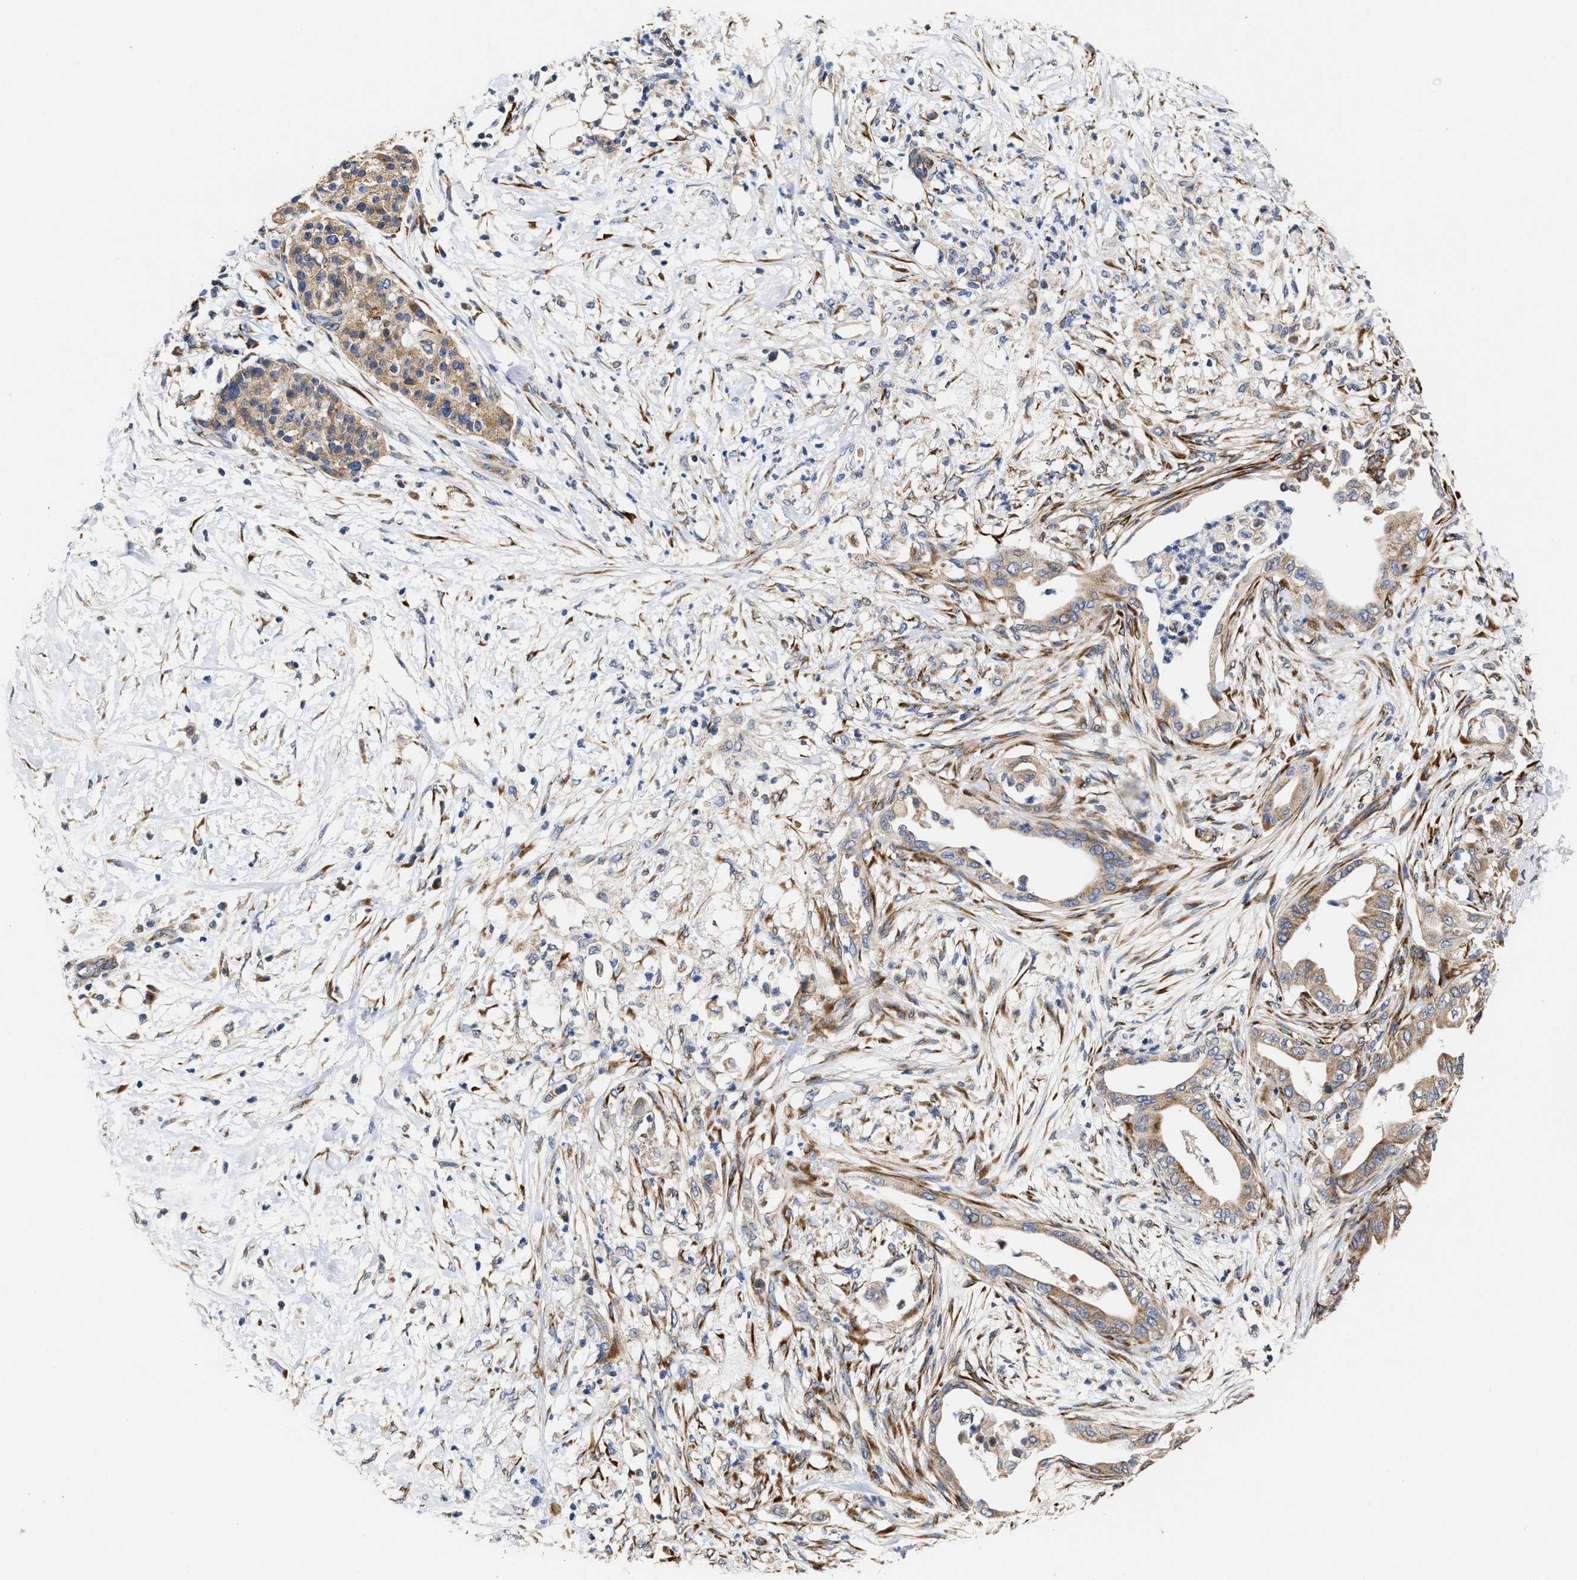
{"staining": {"intensity": "weak", "quantity": ">75%", "location": "cytoplasmic/membranous"}, "tissue": "pancreatic cancer", "cell_type": "Tumor cells", "image_type": "cancer", "snomed": [{"axis": "morphology", "description": "Normal tissue, NOS"}, {"axis": "morphology", "description": "Adenocarcinoma, NOS"}, {"axis": "topography", "description": "Pancreas"}, {"axis": "topography", "description": "Duodenum"}], "caption": "Brown immunohistochemical staining in pancreatic cancer (adenocarcinoma) displays weak cytoplasmic/membranous expression in approximately >75% of tumor cells. (brown staining indicates protein expression, while blue staining denotes nuclei).", "gene": "MALSU1", "patient": {"sex": "female", "age": 60}}